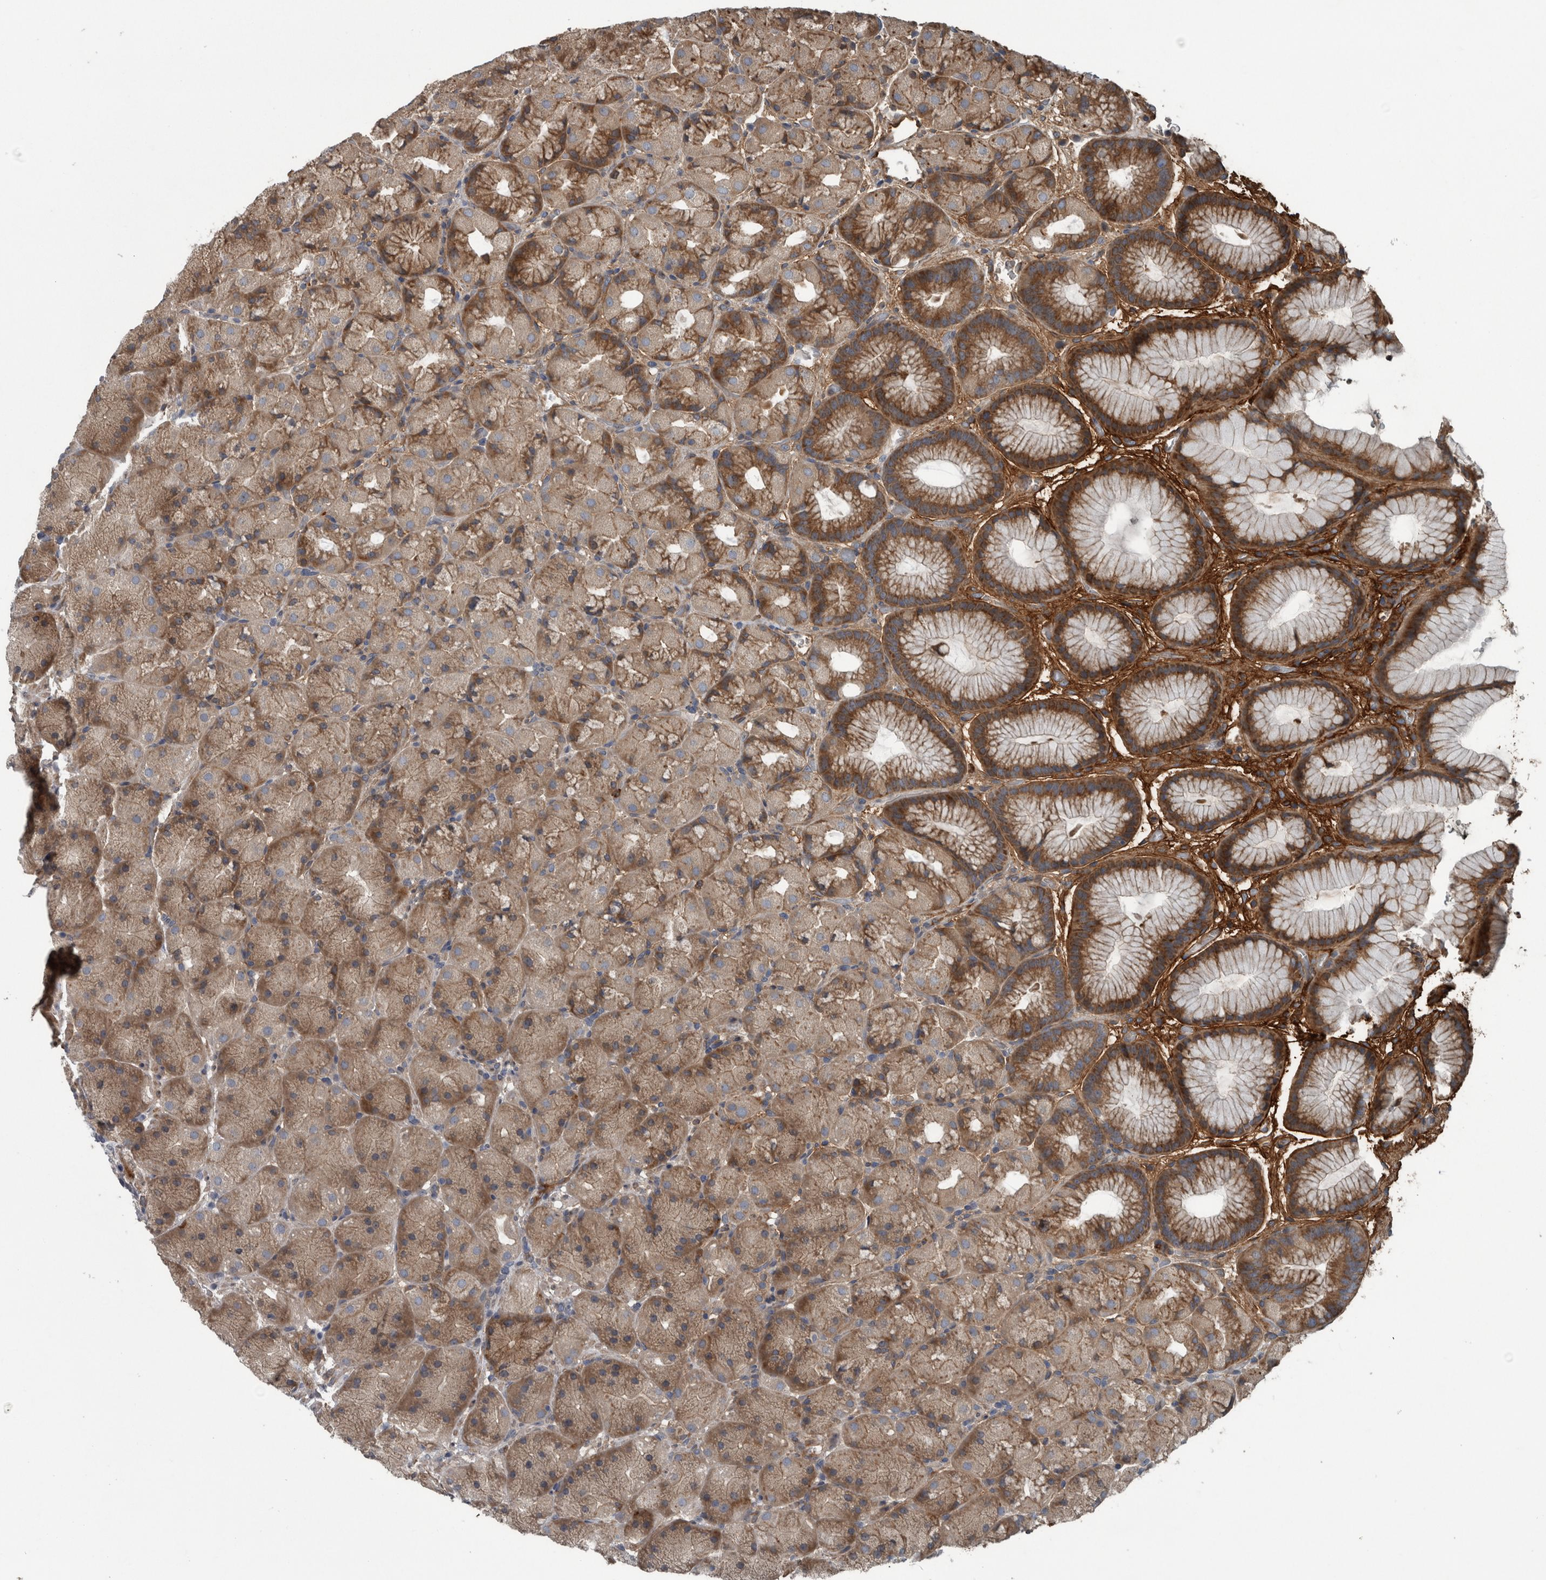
{"staining": {"intensity": "strong", "quantity": "25%-75%", "location": "cytoplasmic/membranous"}, "tissue": "stomach", "cell_type": "Glandular cells", "image_type": "normal", "snomed": [{"axis": "morphology", "description": "Normal tissue, NOS"}, {"axis": "topography", "description": "Stomach, upper"}, {"axis": "topography", "description": "Stomach"}], "caption": "Immunohistochemistry (IHC) image of benign stomach: stomach stained using immunohistochemistry (IHC) shows high levels of strong protein expression localized specifically in the cytoplasmic/membranous of glandular cells, appearing as a cytoplasmic/membranous brown color.", "gene": "EXOC8", "patient": {"sex": "male", "age": 48}}